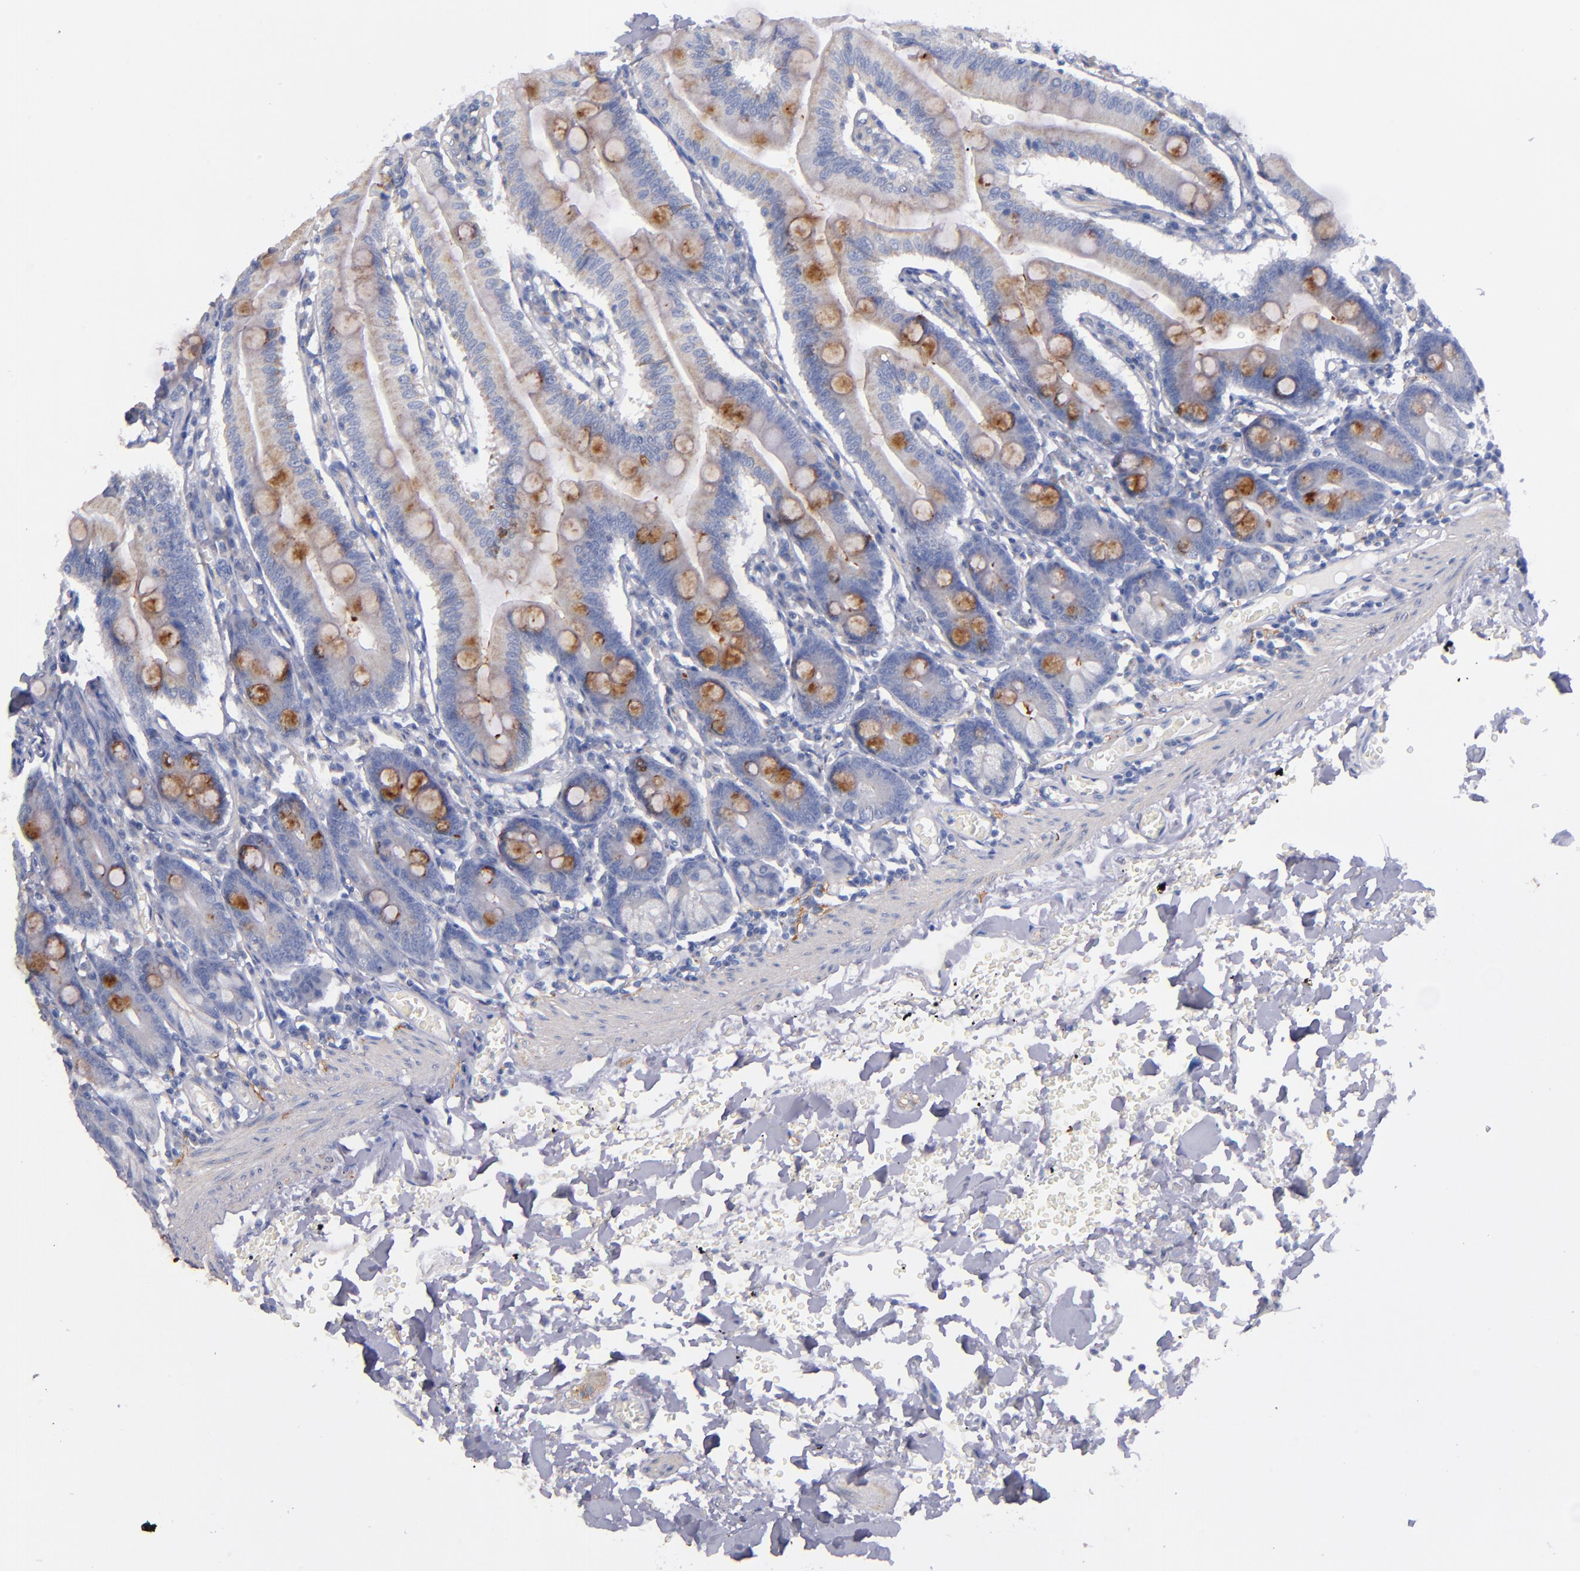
{"staining": {"intensity": "moderate", "quantity": "25%-75%", "location": "cytoplasmic/membranous"}, "tissue": "small intestine", "cell_type": "Glandular cells", "image_type": "normal", "snomed": [{"axis": "morphology", "description": "Normal tissue, NOS"}, {"axis": "topography", "description": "Small intestine"}], "caption": "A high-resolution micrograph shows immunohistochemistry staining of unremarkable small intestine, which demonstrates moderate cytoplasmic/membranous staining in about 25%-75% of glandular cells.", "gene": "CNTNAP2", "patient": {"sex": "male", "age": 71}}